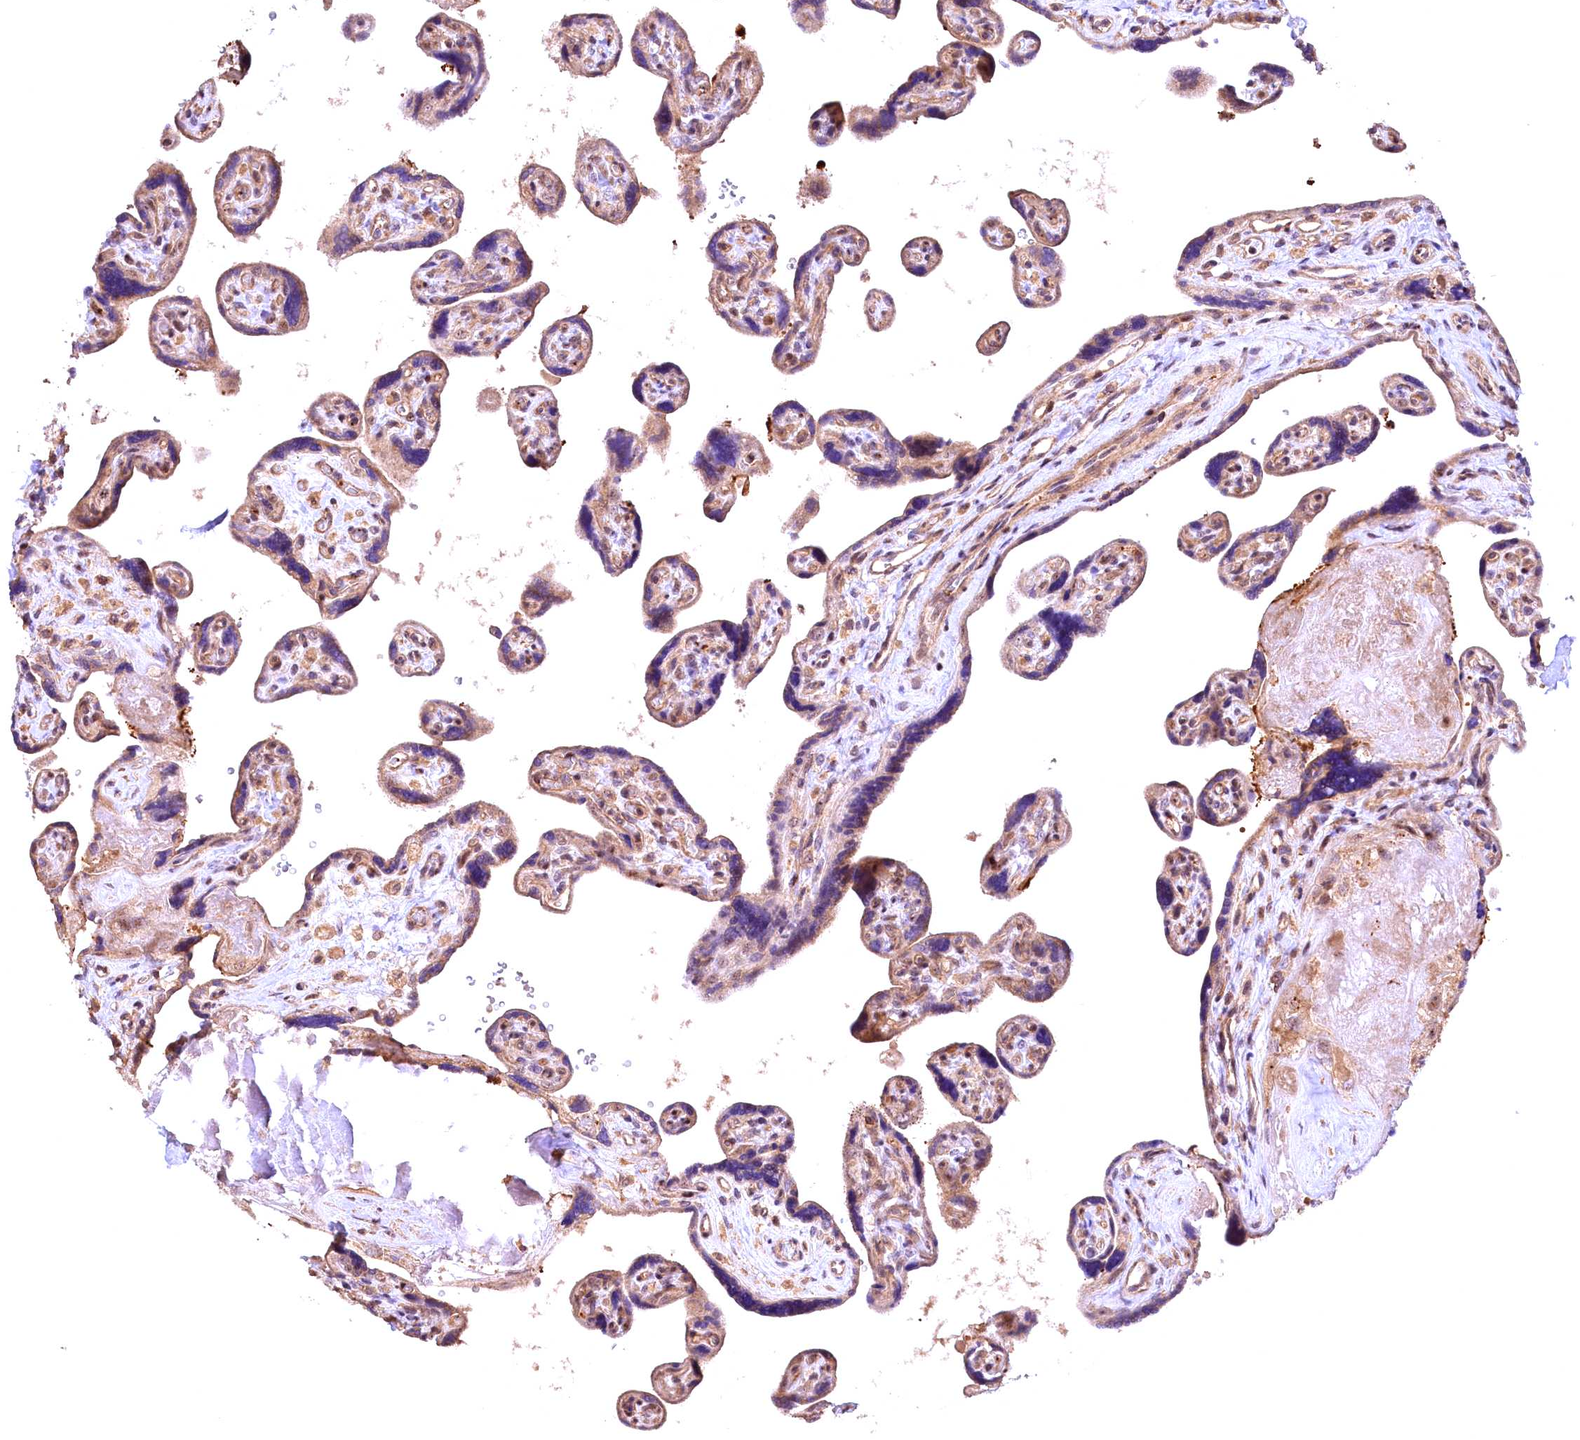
{"staining": {"intensity": "moderate", "quantity": "25%-75%", "location": "cytoplasmic/membranous"}, "tissue": "placenta", "cell_type": "Trophoblastic cells", "image_type": "normal", "snomed": [{"axis": "morphology", "description": "Normal tissue, NOS"}, {"axis": "topography", "description": "Placenta"}], "caption": "Immunohistochemical staining of benign human placenta displays 25%-75% levels of moderate cytoplasmic/membranous protein positivity in about 25%-75% of trophoblastic cells.", "gene": "FUZ", "patient": {"sex": "female", "age": 39}}